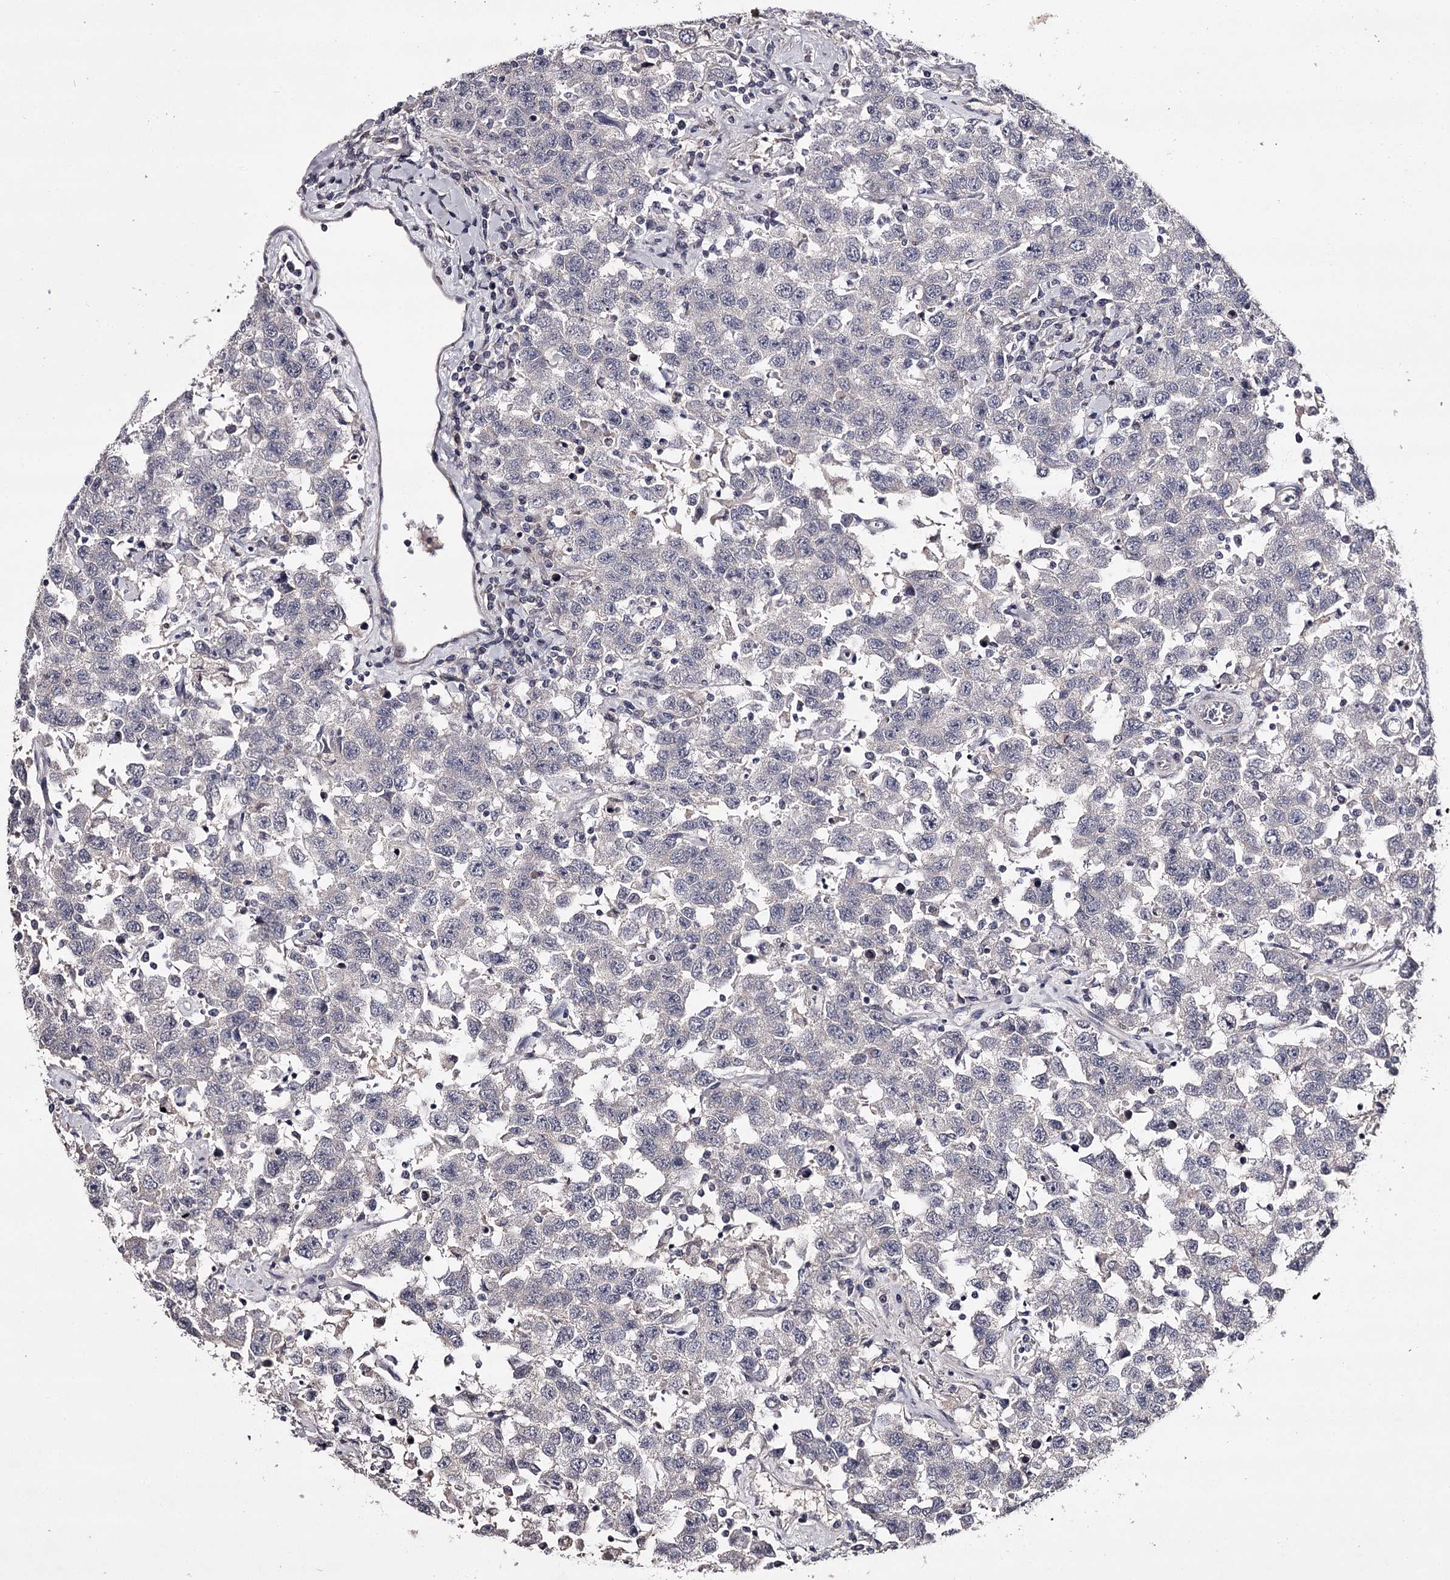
{"staining": {"intensity": "negative", "quantity": "none", "location": "none"}, "tissue": "testis cancer", "cell_type": "Tumor cells", "image_type": "cancer", "snomed": [{"axis": "morphology", "description": "Seminoma, NOS"}, {"axis": "topography", "description": "Testis"}], "caption": "IHC image of human testis cancer stained for a protein (brown), which reveals no positivity in tumor cells. The staining was performed using DAB (3,3'-diaminobenzidine) to visualize the protein expression in brown, while the nuclei were stained in blue with hematoxylin (Magnification: 20x).", "gene": "PRM2", "patient": {"sex": "male", "age": 41}}